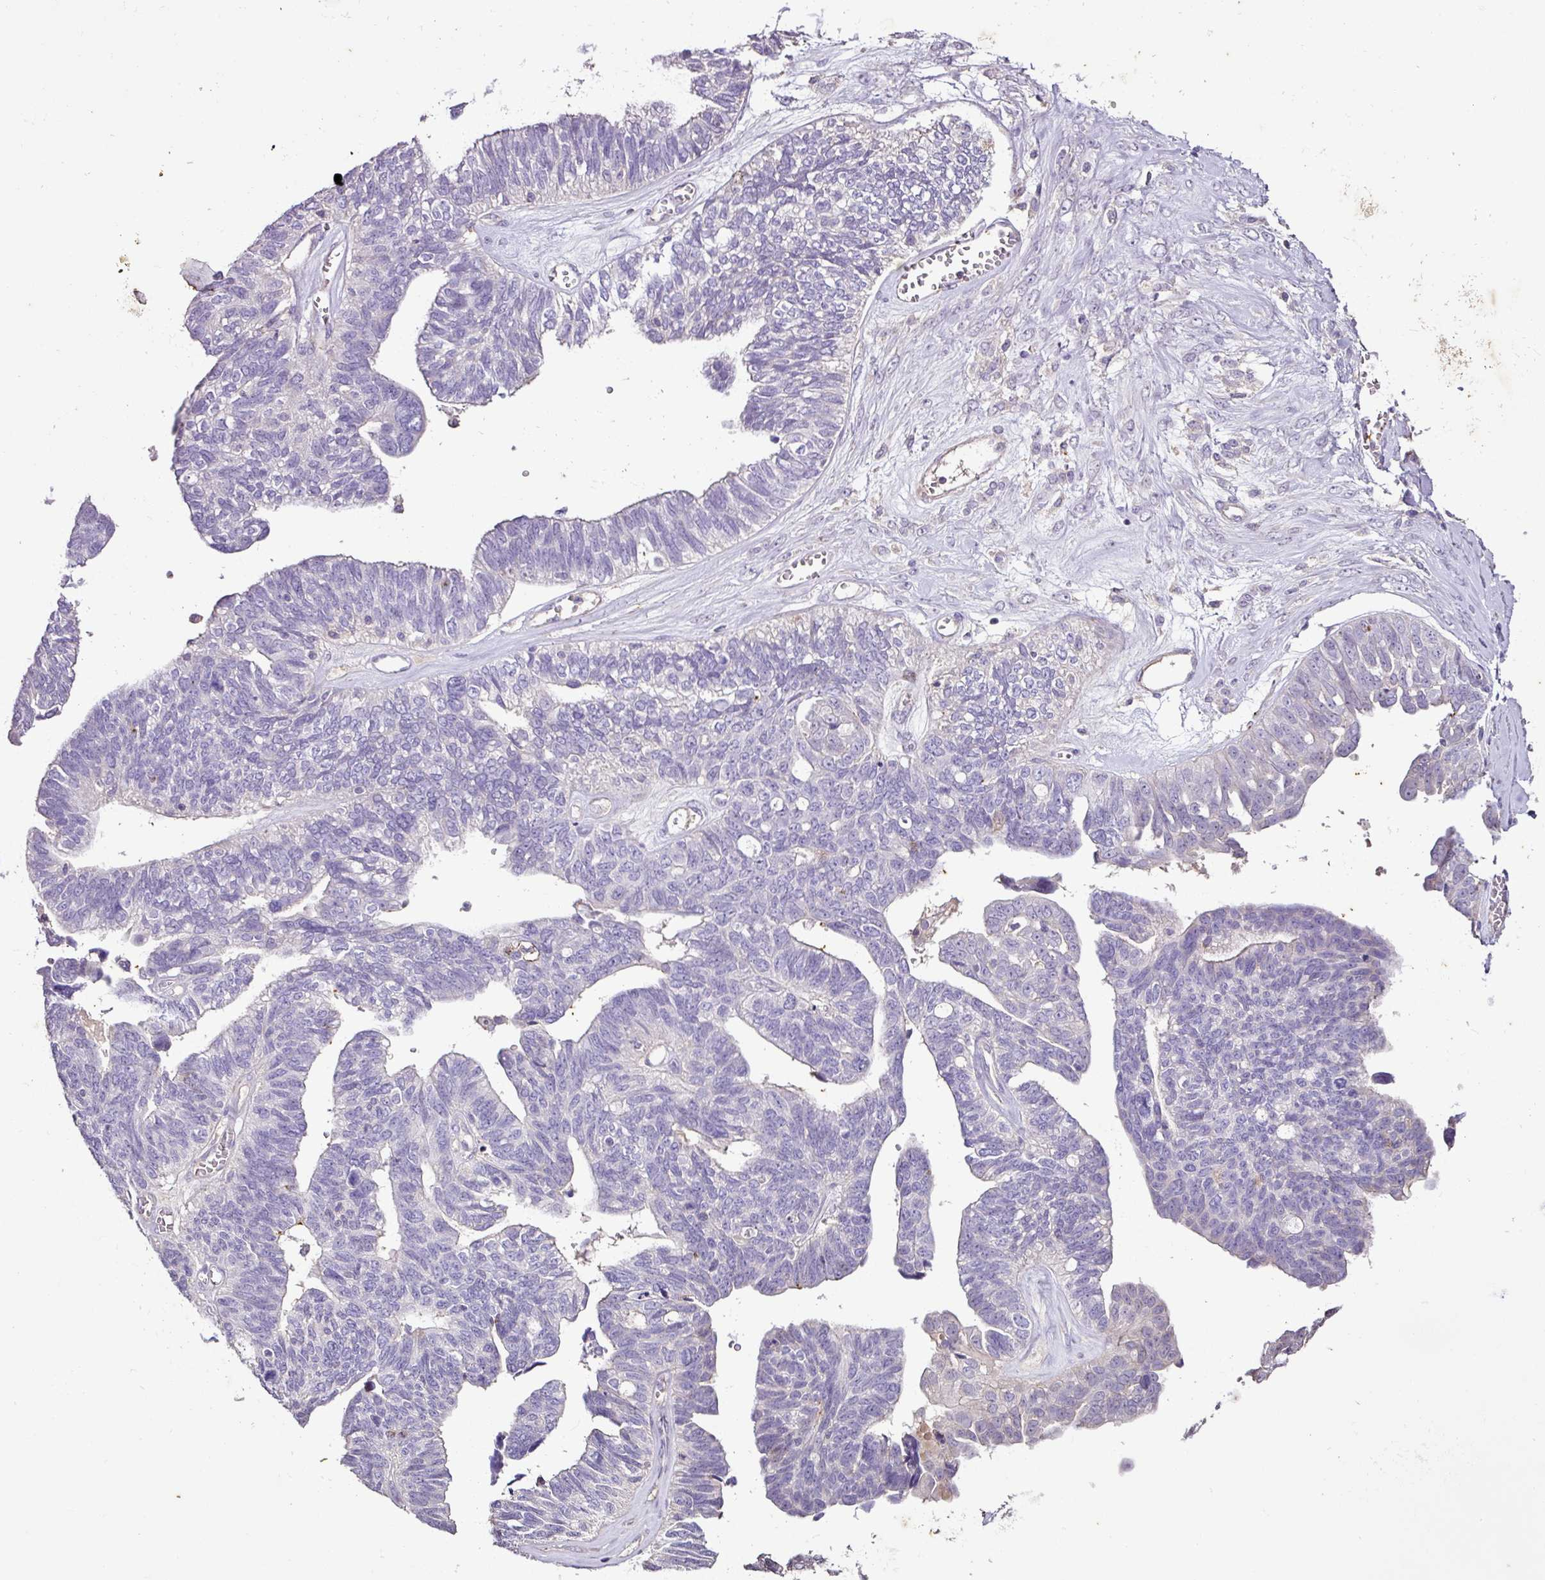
{"staining": {"intensity": "negative", "quantity": "none", "location": "none"}, "tissue": "ovarian cancer", "cell_type": "Tumor cells", "image_type": "cancer", "snomed": [{"axis": "morphology", "description": "Cystadenocarcinoma, serous, NOS"}, {"axis": "topography", "description": "Ovary"}], "caption": "The histopathology image exhibits no significant staining in tumor cells of ovarian cancer. (Stains: DAB IHC with hematoxylin counter stain, Microscopy: brightfield microscopy at high magnification).", "gene": "AGR3", "patient": {"sex": "female", "age": 79}}